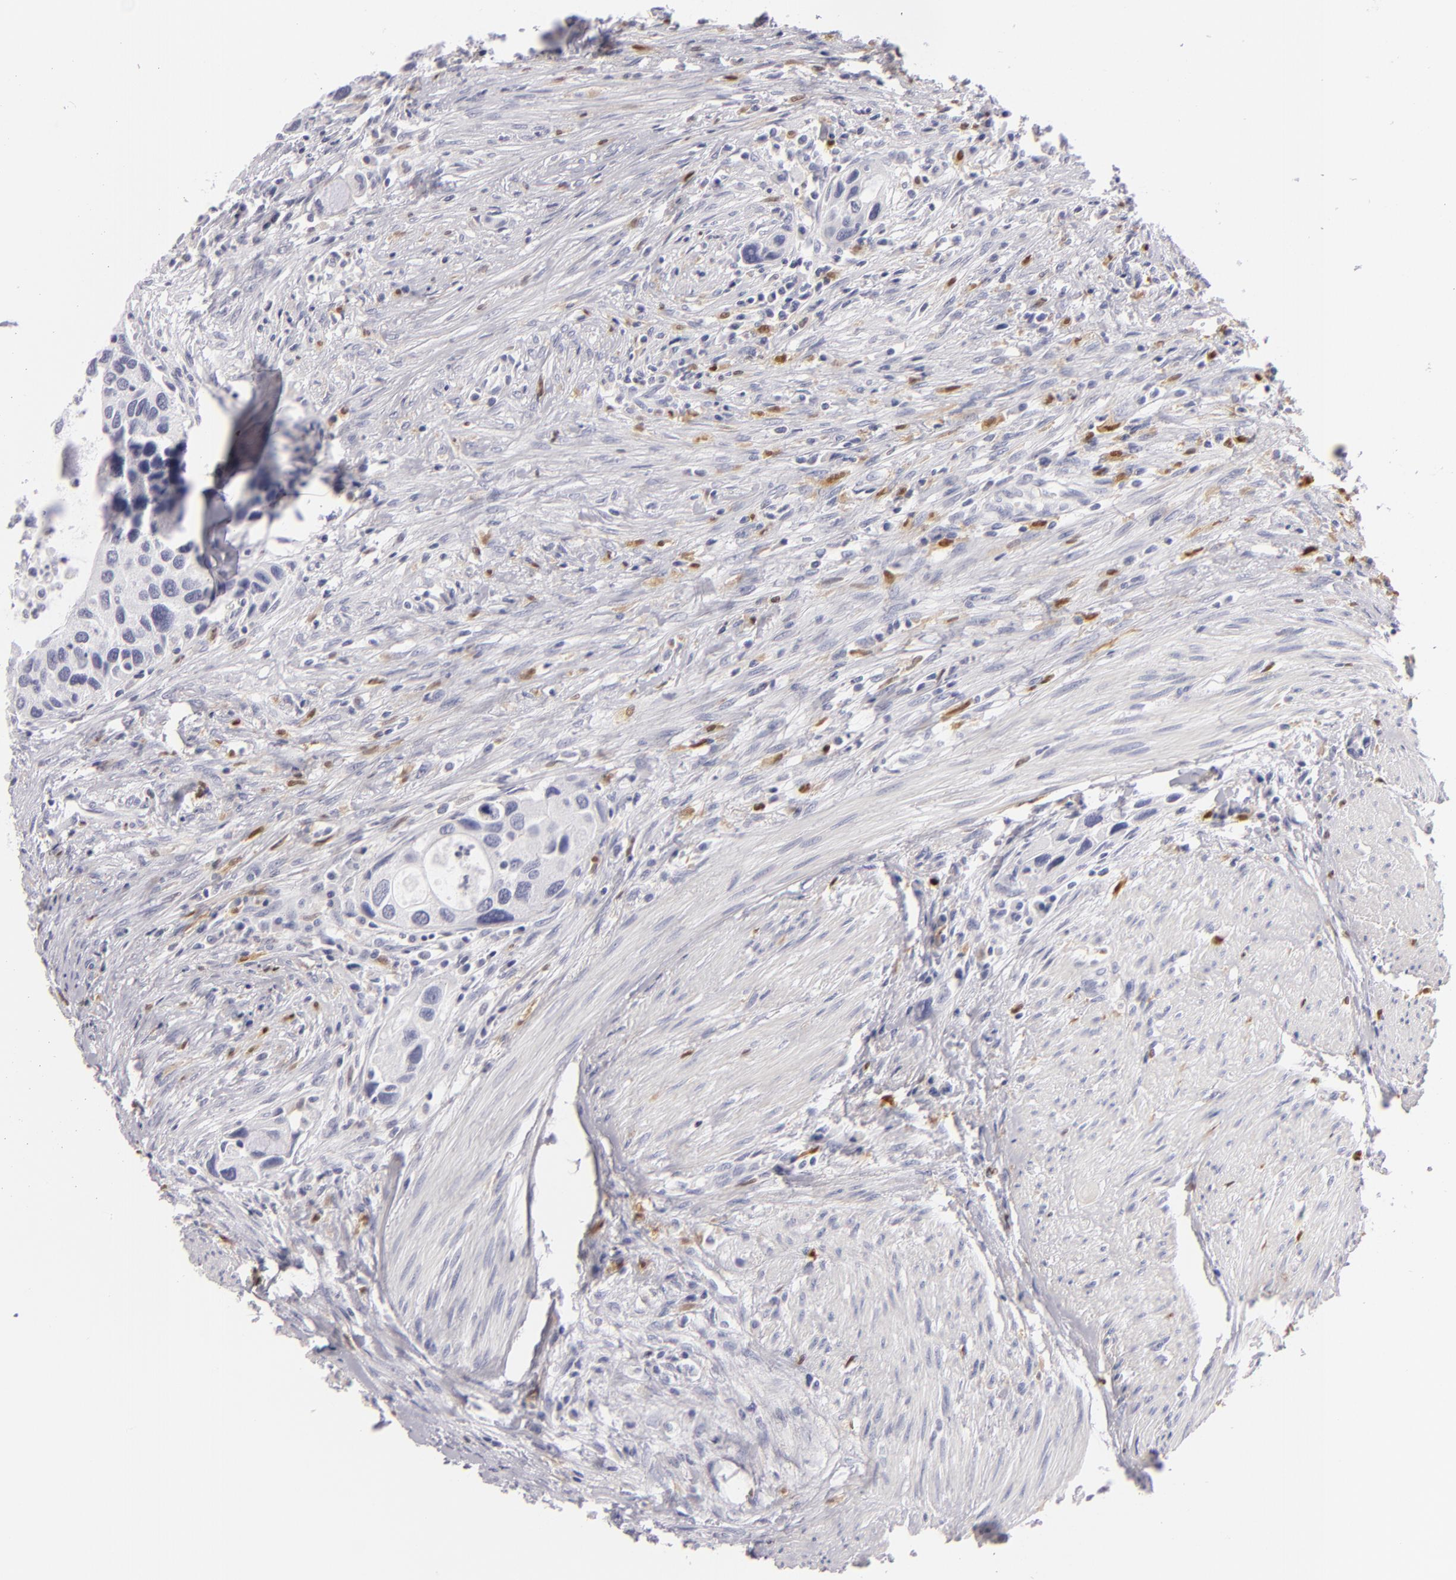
{"staining": {"intensity": "negative", "quantity": "none", "location": "none"}, "tissue": "urothelial cancer", "cell_type": "Tumor cells", "image_type": "cancer", "snomed": [{"axis": "morphology", "description": "Urothelial carcinoma, High grade"}, {"axis": "topography", "description": "Urinary bladder"}], "caption": "Urothelial carcinoma (high-grade) was stained to show a protein in brown. There is no significant positivity in tumor cells.", "gene": "F13A1", "patient": {"sex": "male", "age": 66}}